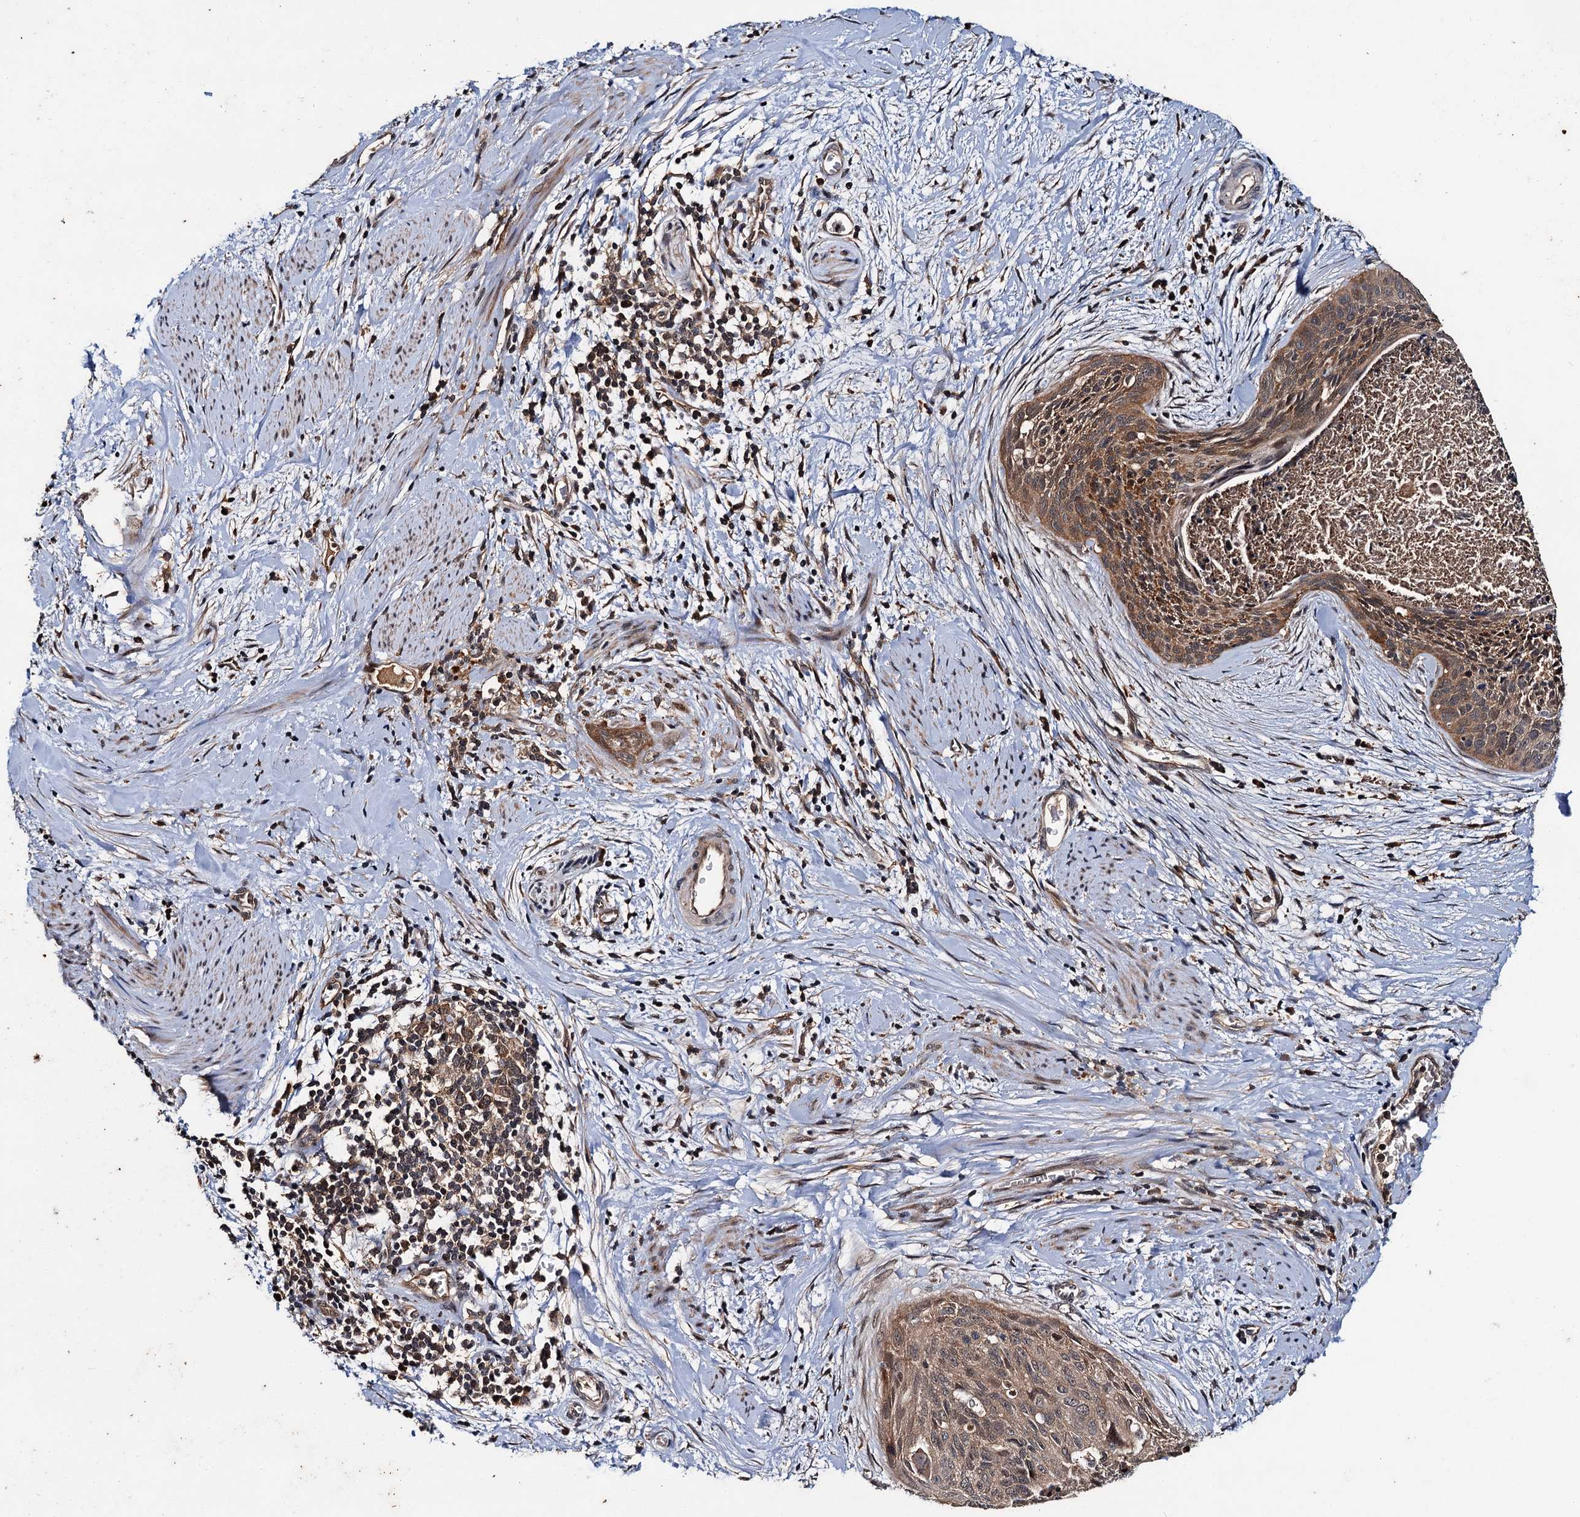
{"staining": {"intensity": "moderate", "quantity": ">75%", "location": "cytoplasmic/membranous,nuclear"}, "tissue": "cervical cancer", "cell_type": "Tumor cells", "image_type": "cancer", "snomed": [{"axis": "morphology", "description": "Squamous cell carcinoma, NOS"}, {"axis": "topography", "description": "Cervix"}], "caption": "Cervical cancer (squamous cell carcinoma) was stained to show a protein in brown. There is medium levels of moderate cytoplasmic/membranous and nuclear positivity in about >75% of tumor cells.", "gene": "SLC46A3", "patient": {"sex": "female", "age": 55}}